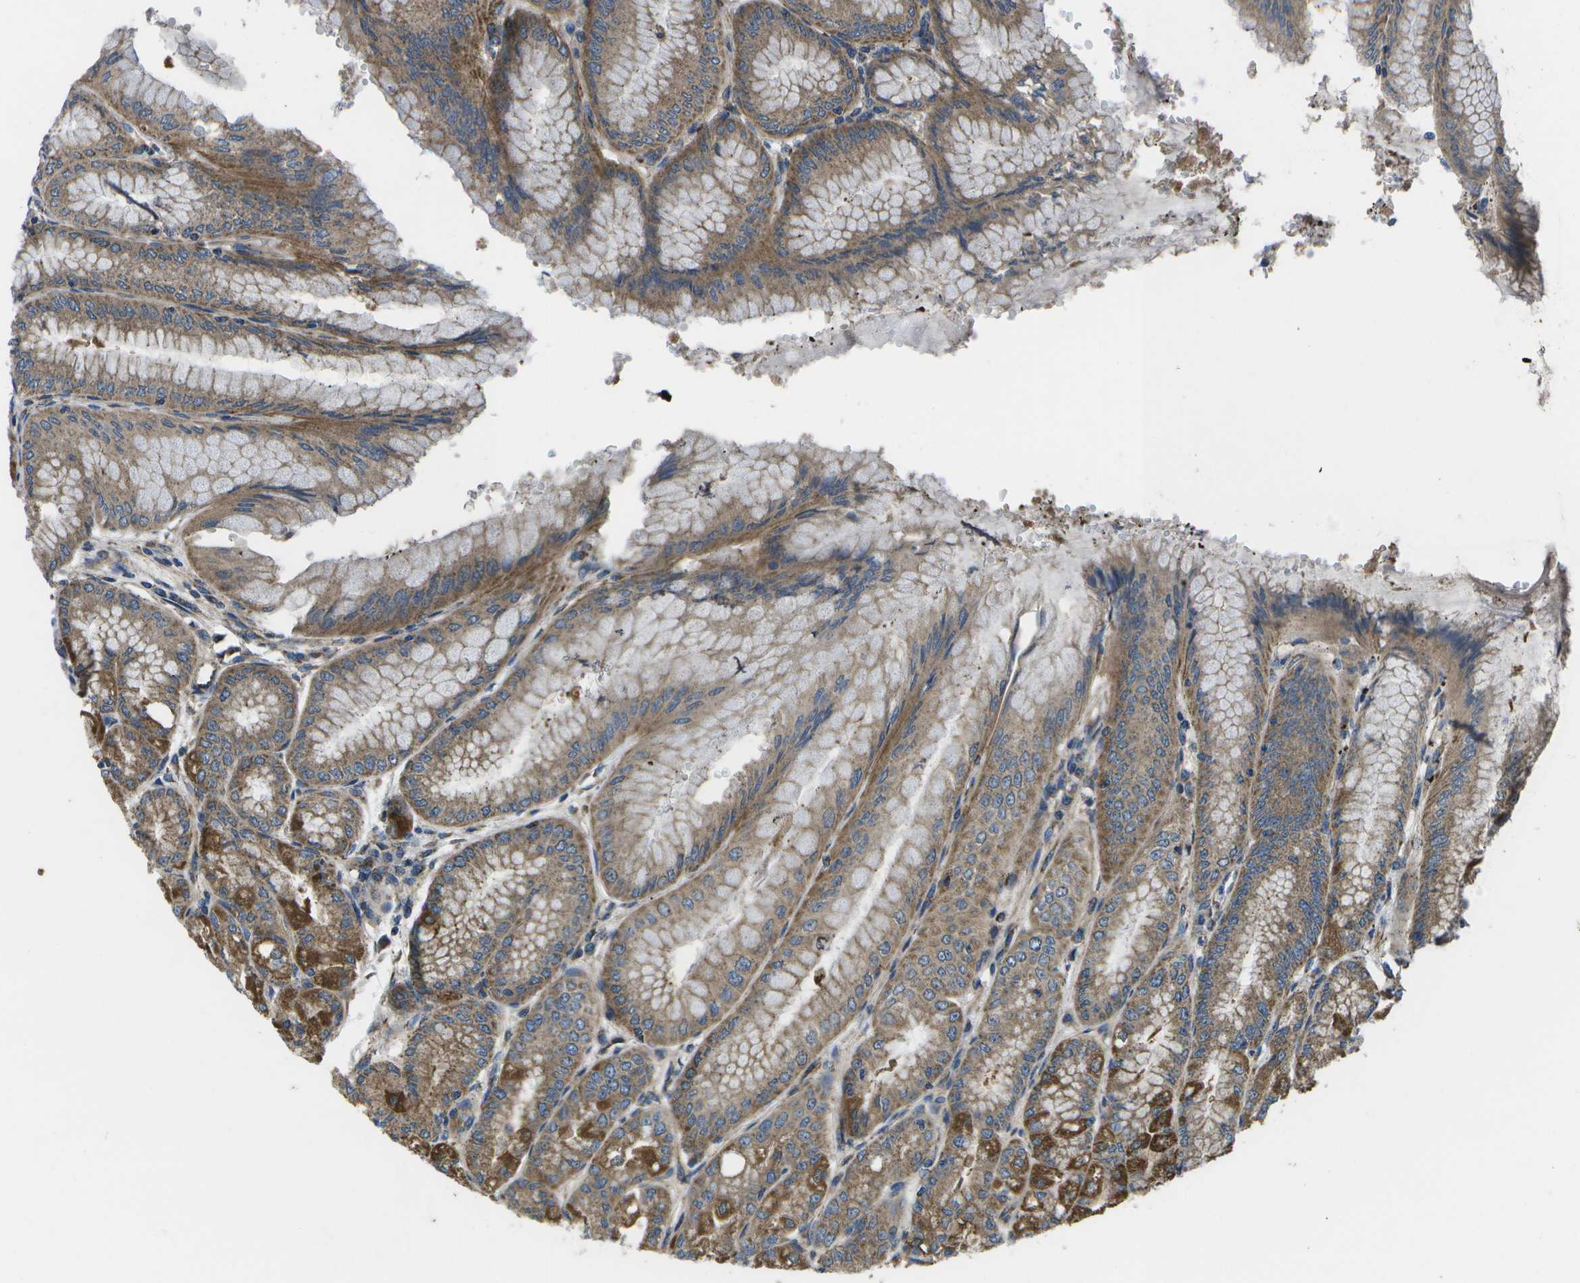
{"staining": {"intensity": "strong", "quantity": ">75%", "location": "cytoplasmic/membranous"}, "tissue": "stomach", "cell_type": "Glandular cells", "image_type": "normal", "snomed": [{"axis": "morphology", "description": "Normal tissue, NOS"}, {"axis": "topography", "description": "Stomach, lower"}], "caption": "Immunohistochemistry of benign stomach displays high levels of strong cytoplasmic/membranous positivity in approximately >75% of glandular cells. (DAB = brown stain, brightfield microscopy at high magnification).", "gene": "MVK", "patient": {"sex": "male", "age": 71}}